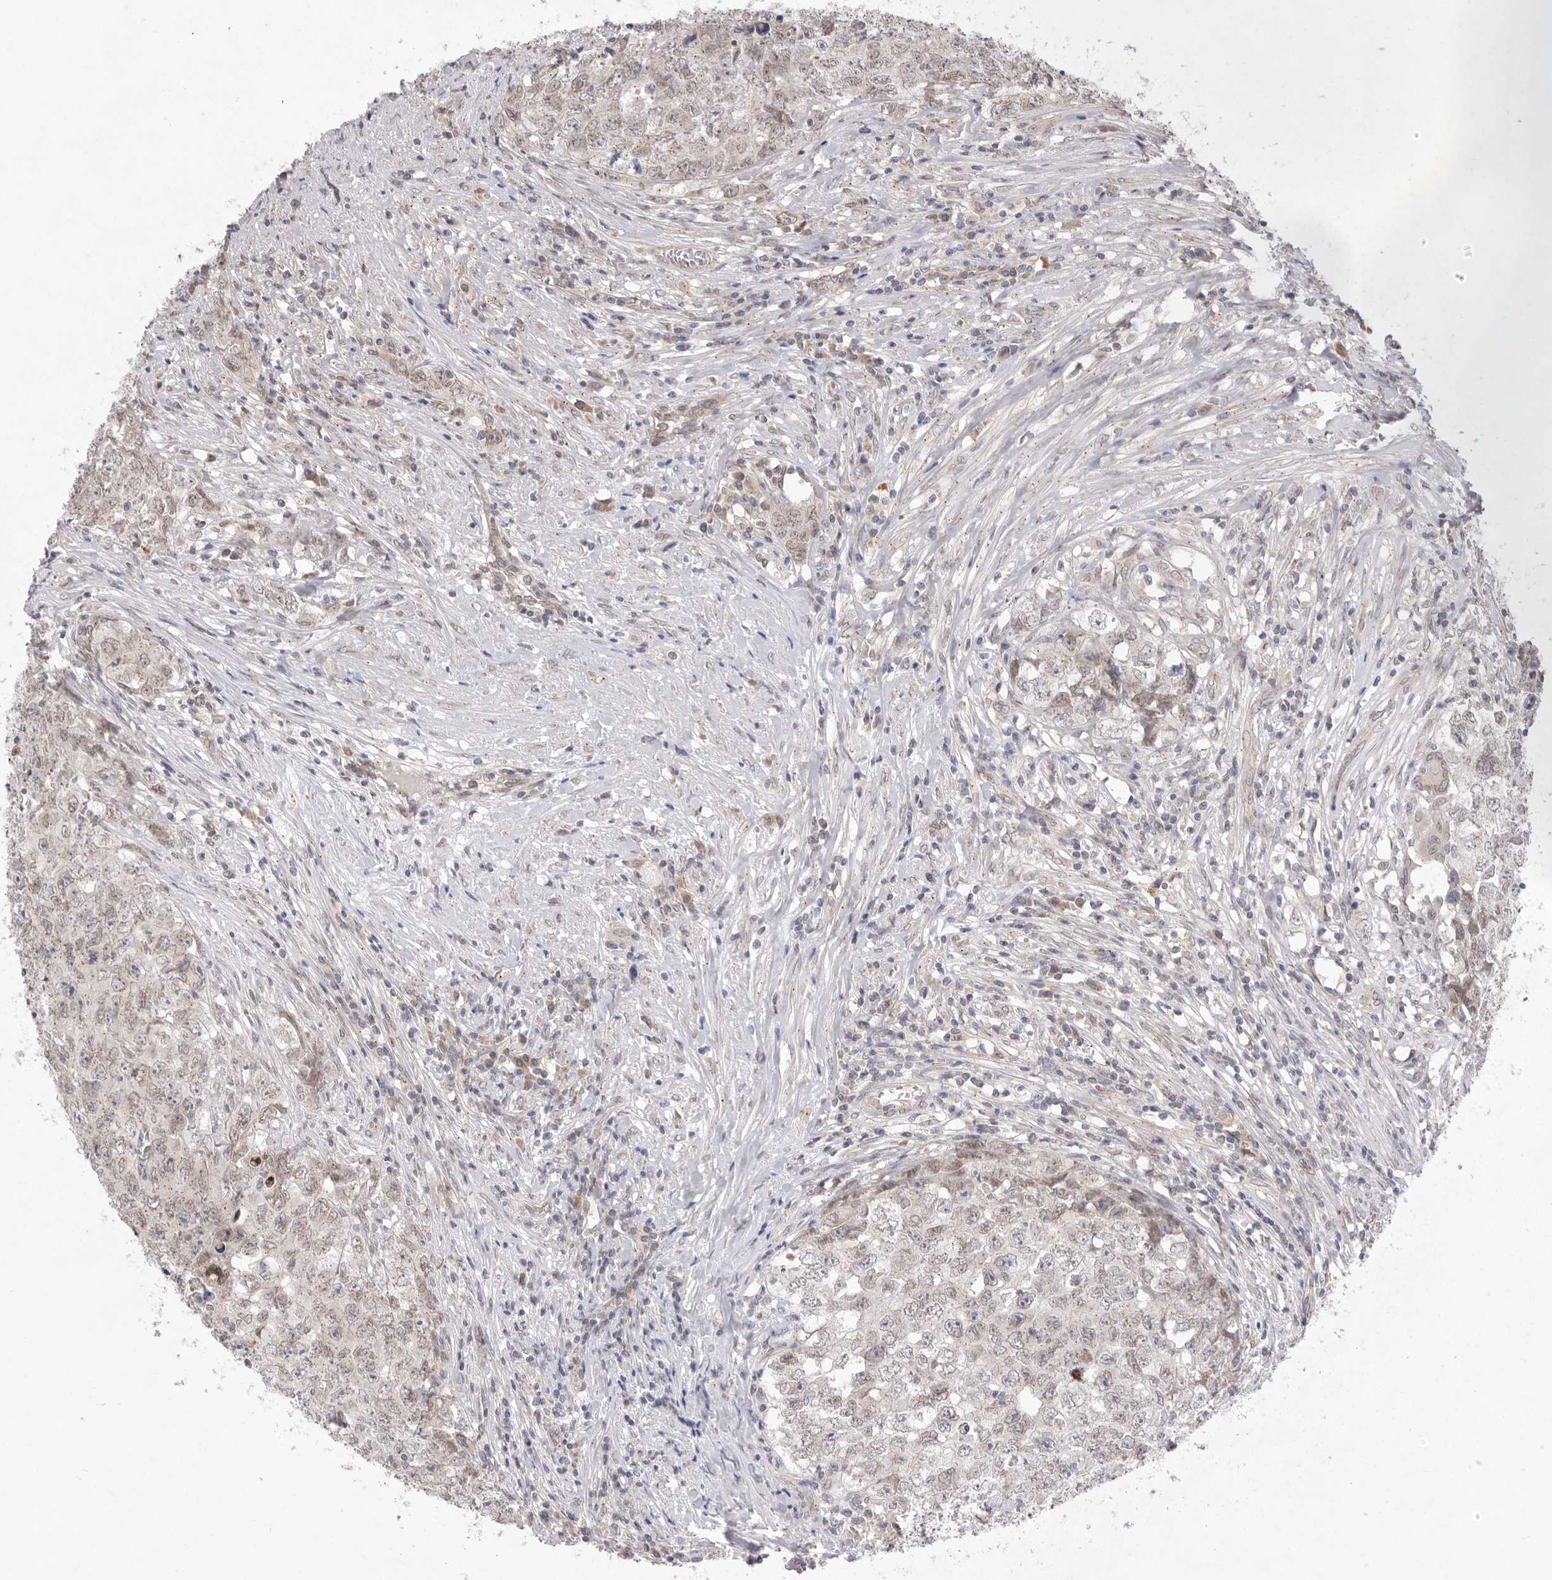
{"staining": {"intensity": "weak", "quantity": "<25%", "location": "cytoplasmic/membranous"}, "tissue": "testis cancer", "cell_type": "Tumor cells", "image_type": "cancer", "snomed": [{"axis": "morphology", "description": "Seminoma, NOS"}, {"axis": "morphology", "description": "Carcinoma, Embryonal, NOS"}, {"axis": "topography", "description": "Testis"}], "caption": "A photomicrograph of human testis embryonal carcinoma is negative for staining in tumor cells.", "gene": "TLR3", "patient": {"sex": "male", "age": 43}}